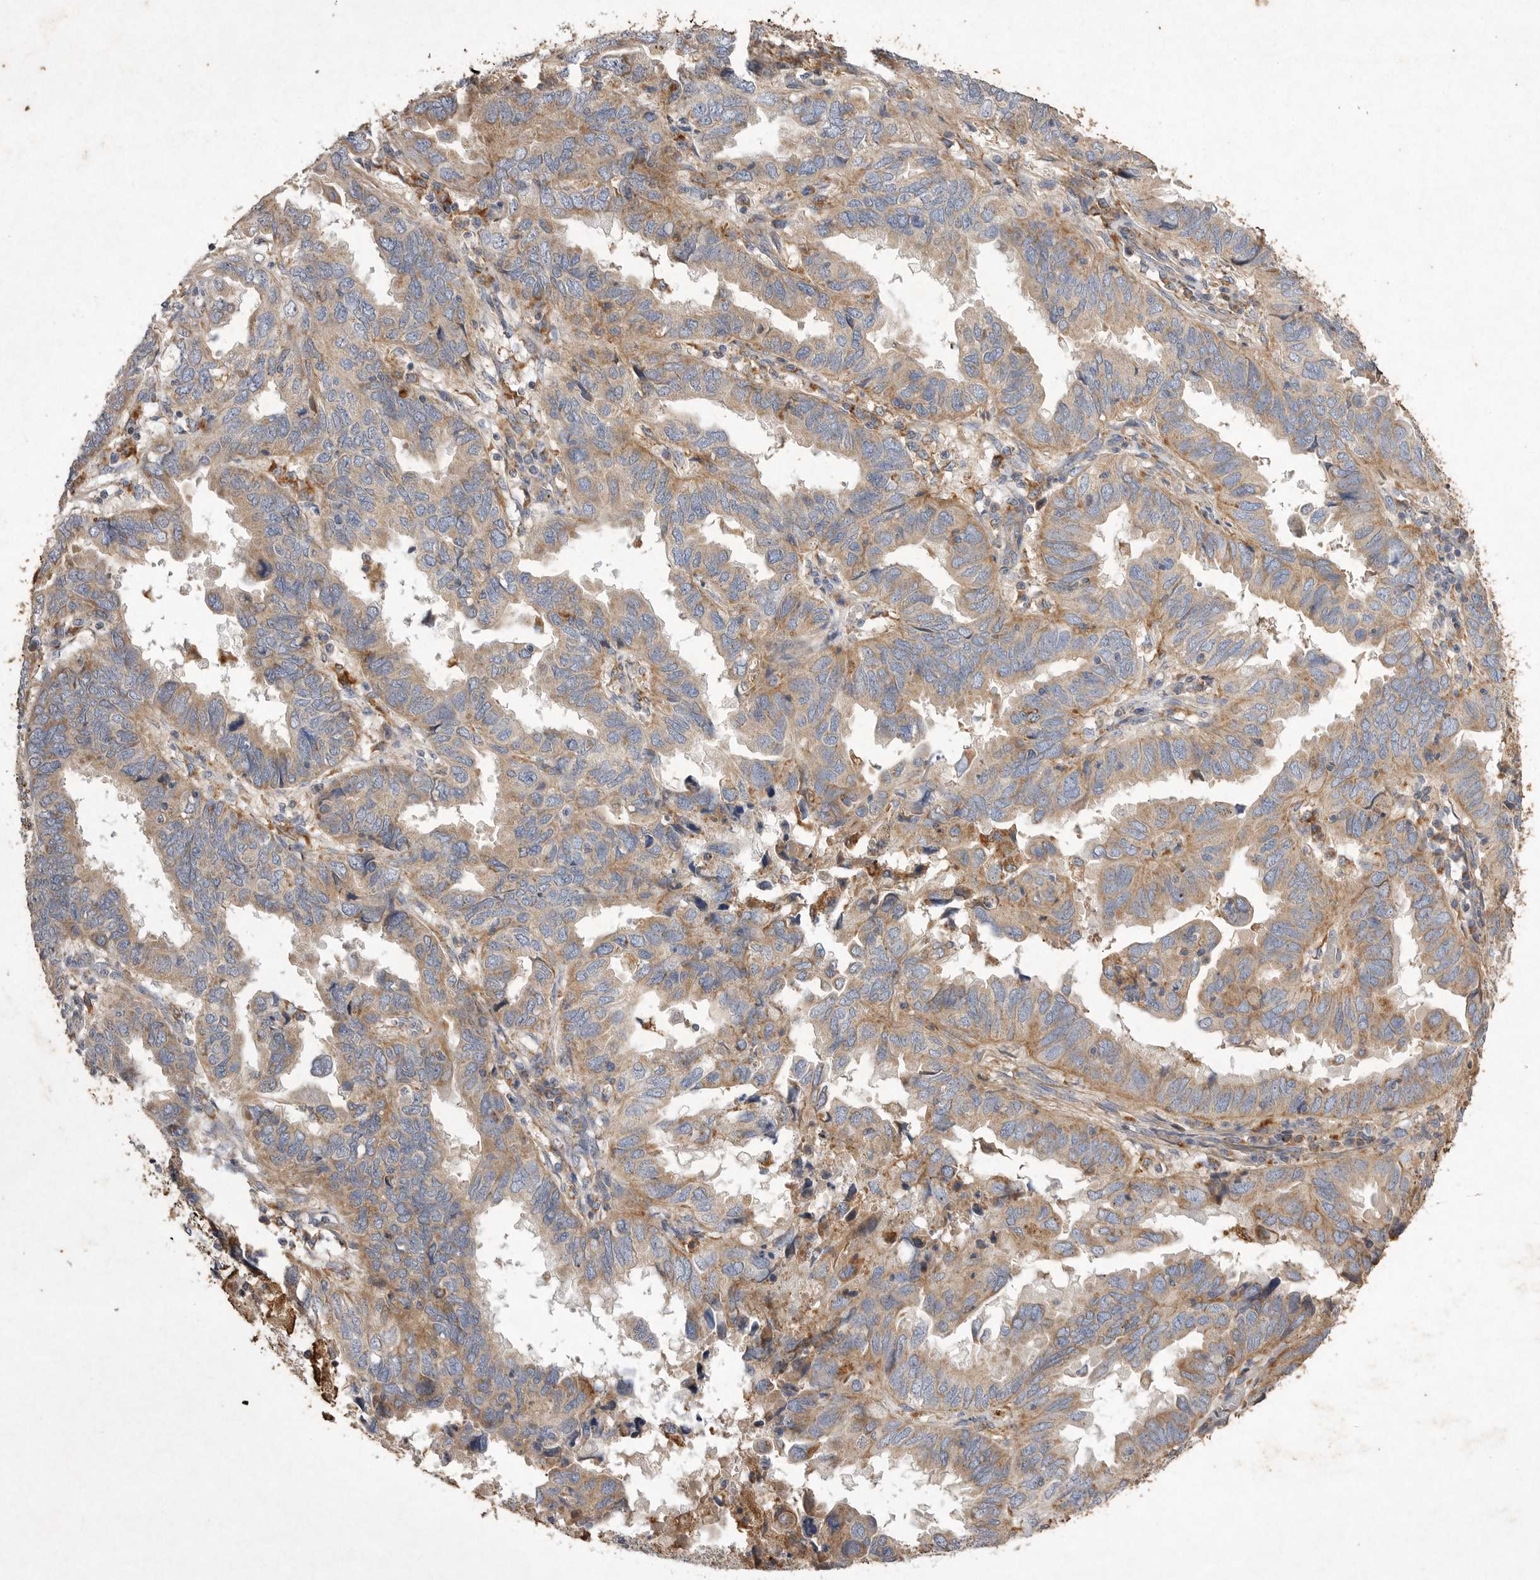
{"staining": {"intensity": "moderate", "quantity": ">75%", "location": "cytoplasmic/membranous"}, "tissue": "endometrial cancer", "cell_type": "Tumor cells", "image_type": "cancer", "snomed": [{"axis": "morphology", "description": "Adenocarcinoma, NOS"}, {"axis": "topography", "description": "Uterus"}], "caption": "Moderate cytoplasmic/membranous protein staining is seen in approximately >75% of tumor cells in adenocarcinoma (endometrial).", "gene": "MRPL41", "patient": {"sex": "female", "age": 77}}